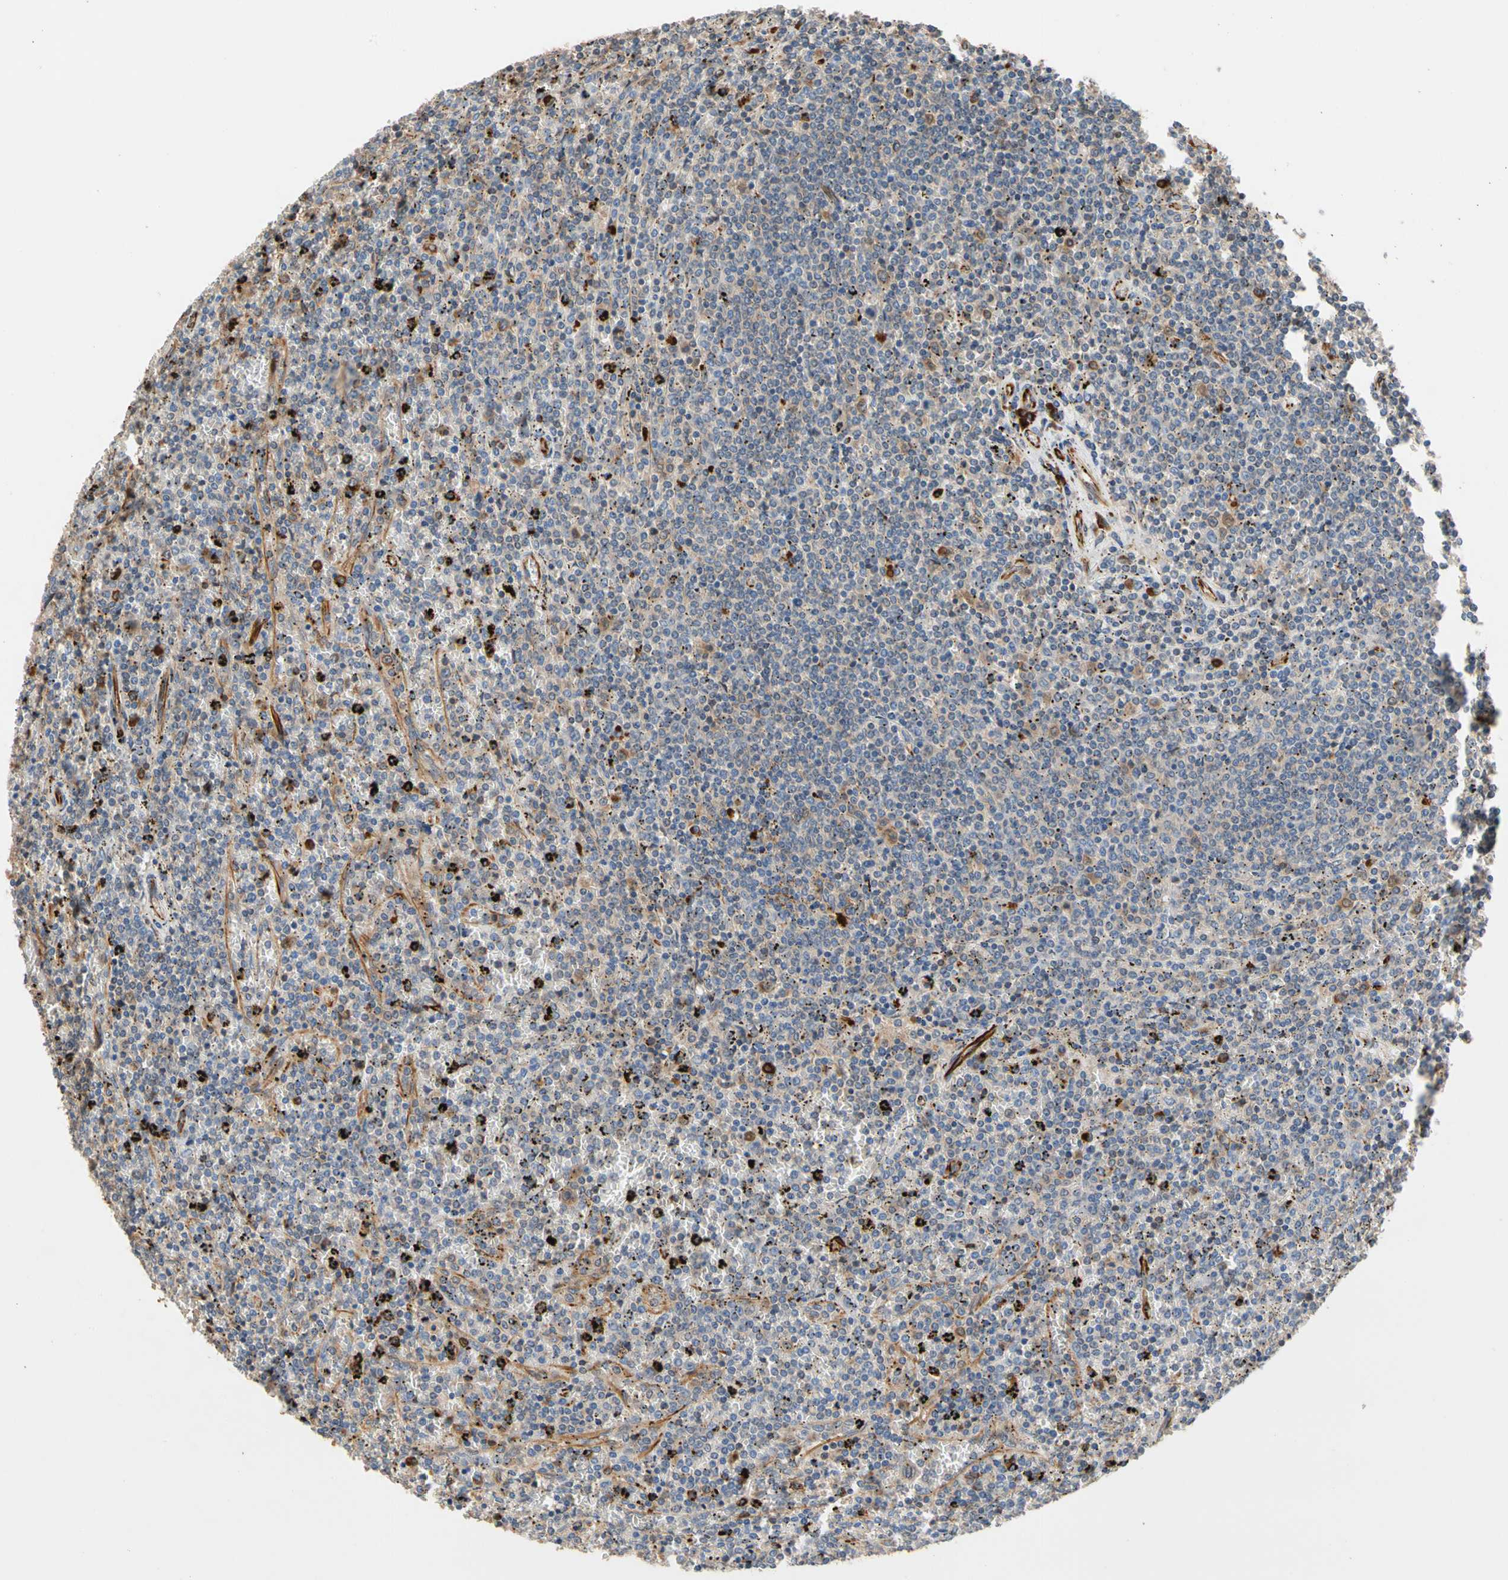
{"staining": {"intensity": "weak", "quantity": "<25%", "location": "cytoplasmic/membranous"}, "tissue": "lymphoma", "cell_type": "Tumor cells", "image_type": "cancer", "snomed": [{"axis": "morphology", "description": "Malignant lymphoma, non-Hodgkin's type, Low grade"}, {"axis": "topography", "description": "Spleen"}], "caption": "Immunohistochemistry (IHC) micrograph of lymphoma stained for a protein (brown), which reveals no expression in tumor cells.", "gene": "FGD6", "patient": {"sex": "female", "age": 77}}